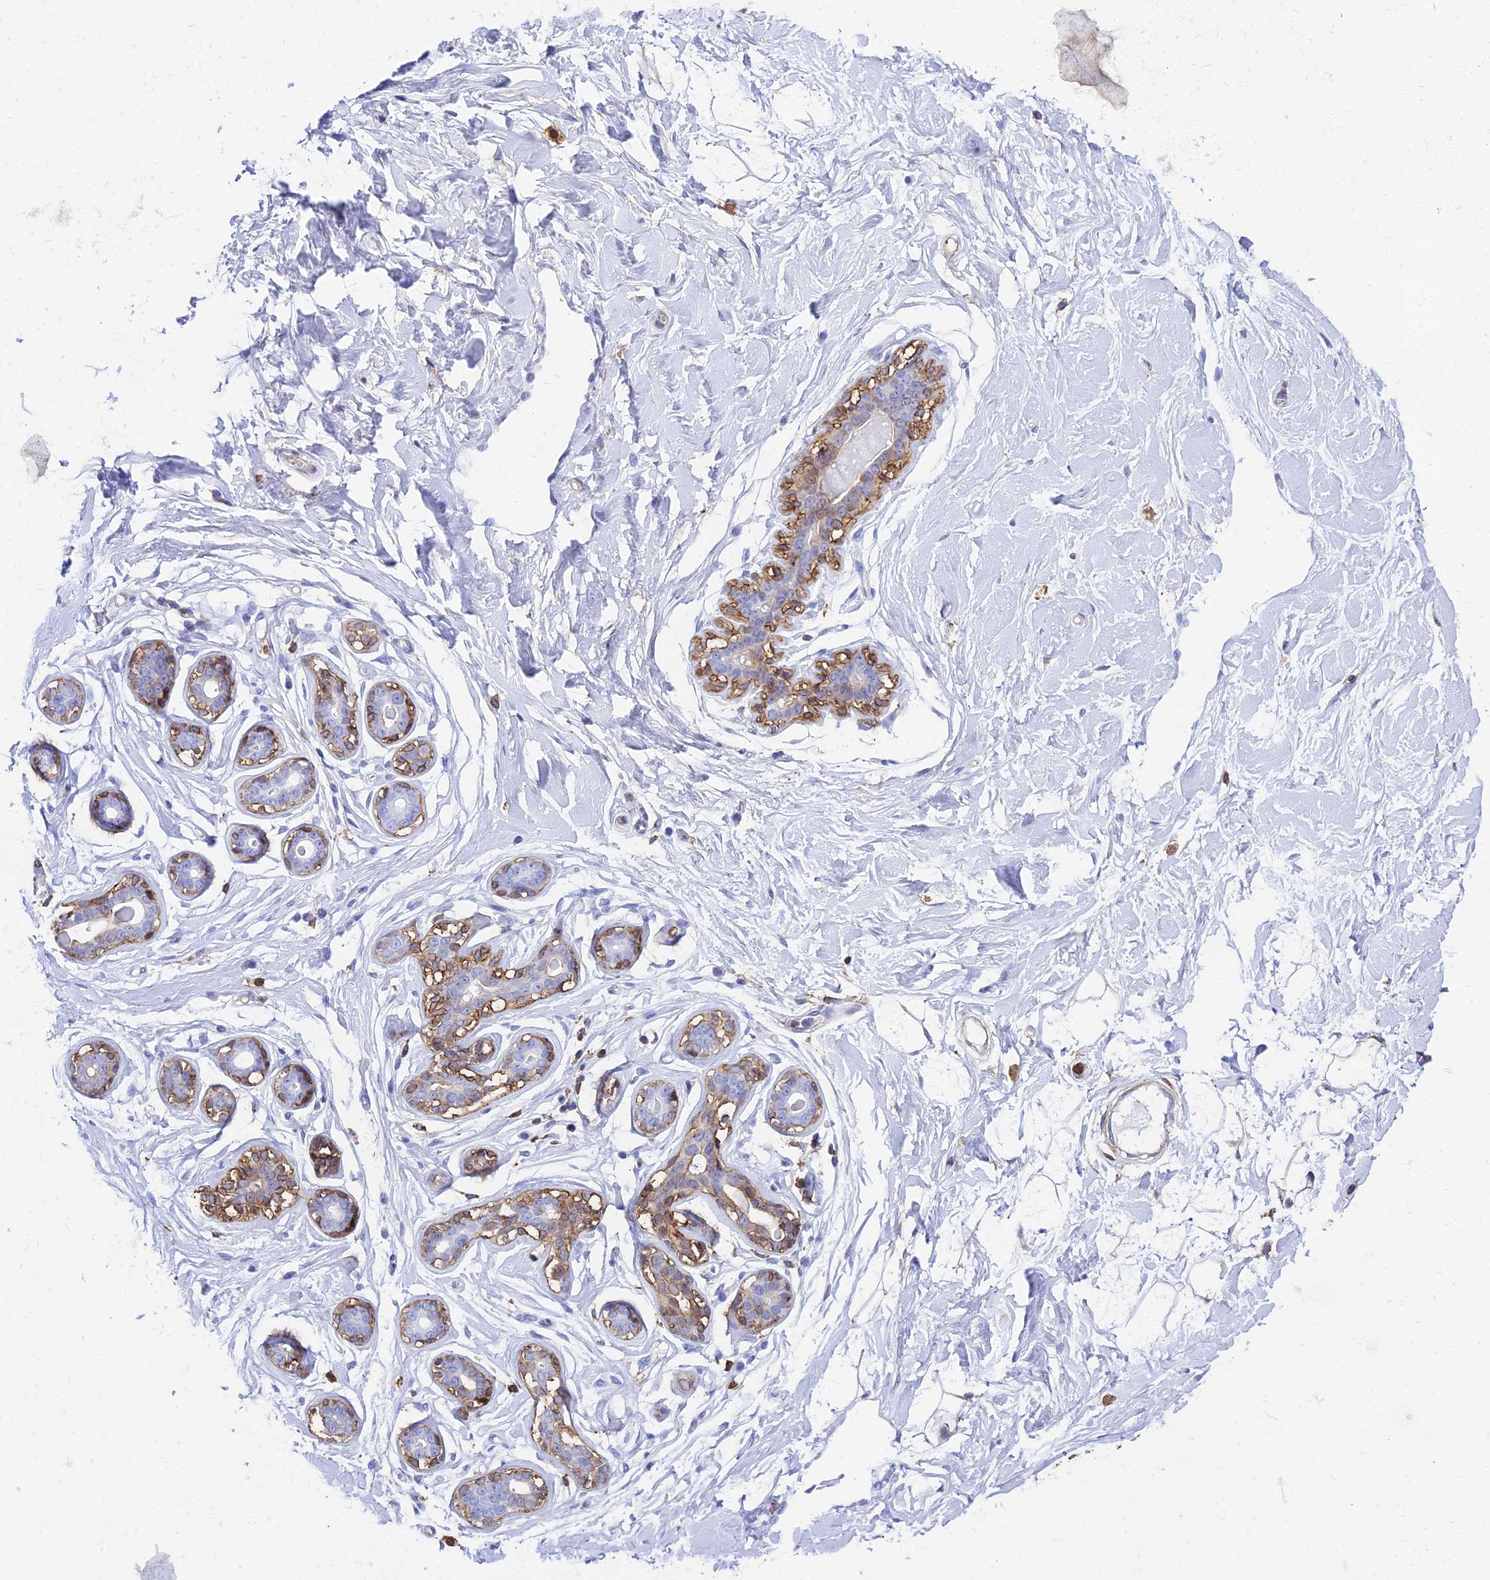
{"staining": {"intensity": "negative", "quantity": "none", "location": "none"}, "tissue": "breast", "cell_type": "Adipocytes", "image_type": "normal", "snomed": [{"axis": "morphology", "description": "Normal tissue, NOS"}, {"axis": "morphology", "description": "Adenoma, NOS"}, {"axis": "topography", "description": "Breast"}], "caption": "IHC of normal human breast reveals no expression in adipocytes.", "gene": "SREK1IP1", "patient": {"sex": "female", "age": 23}}